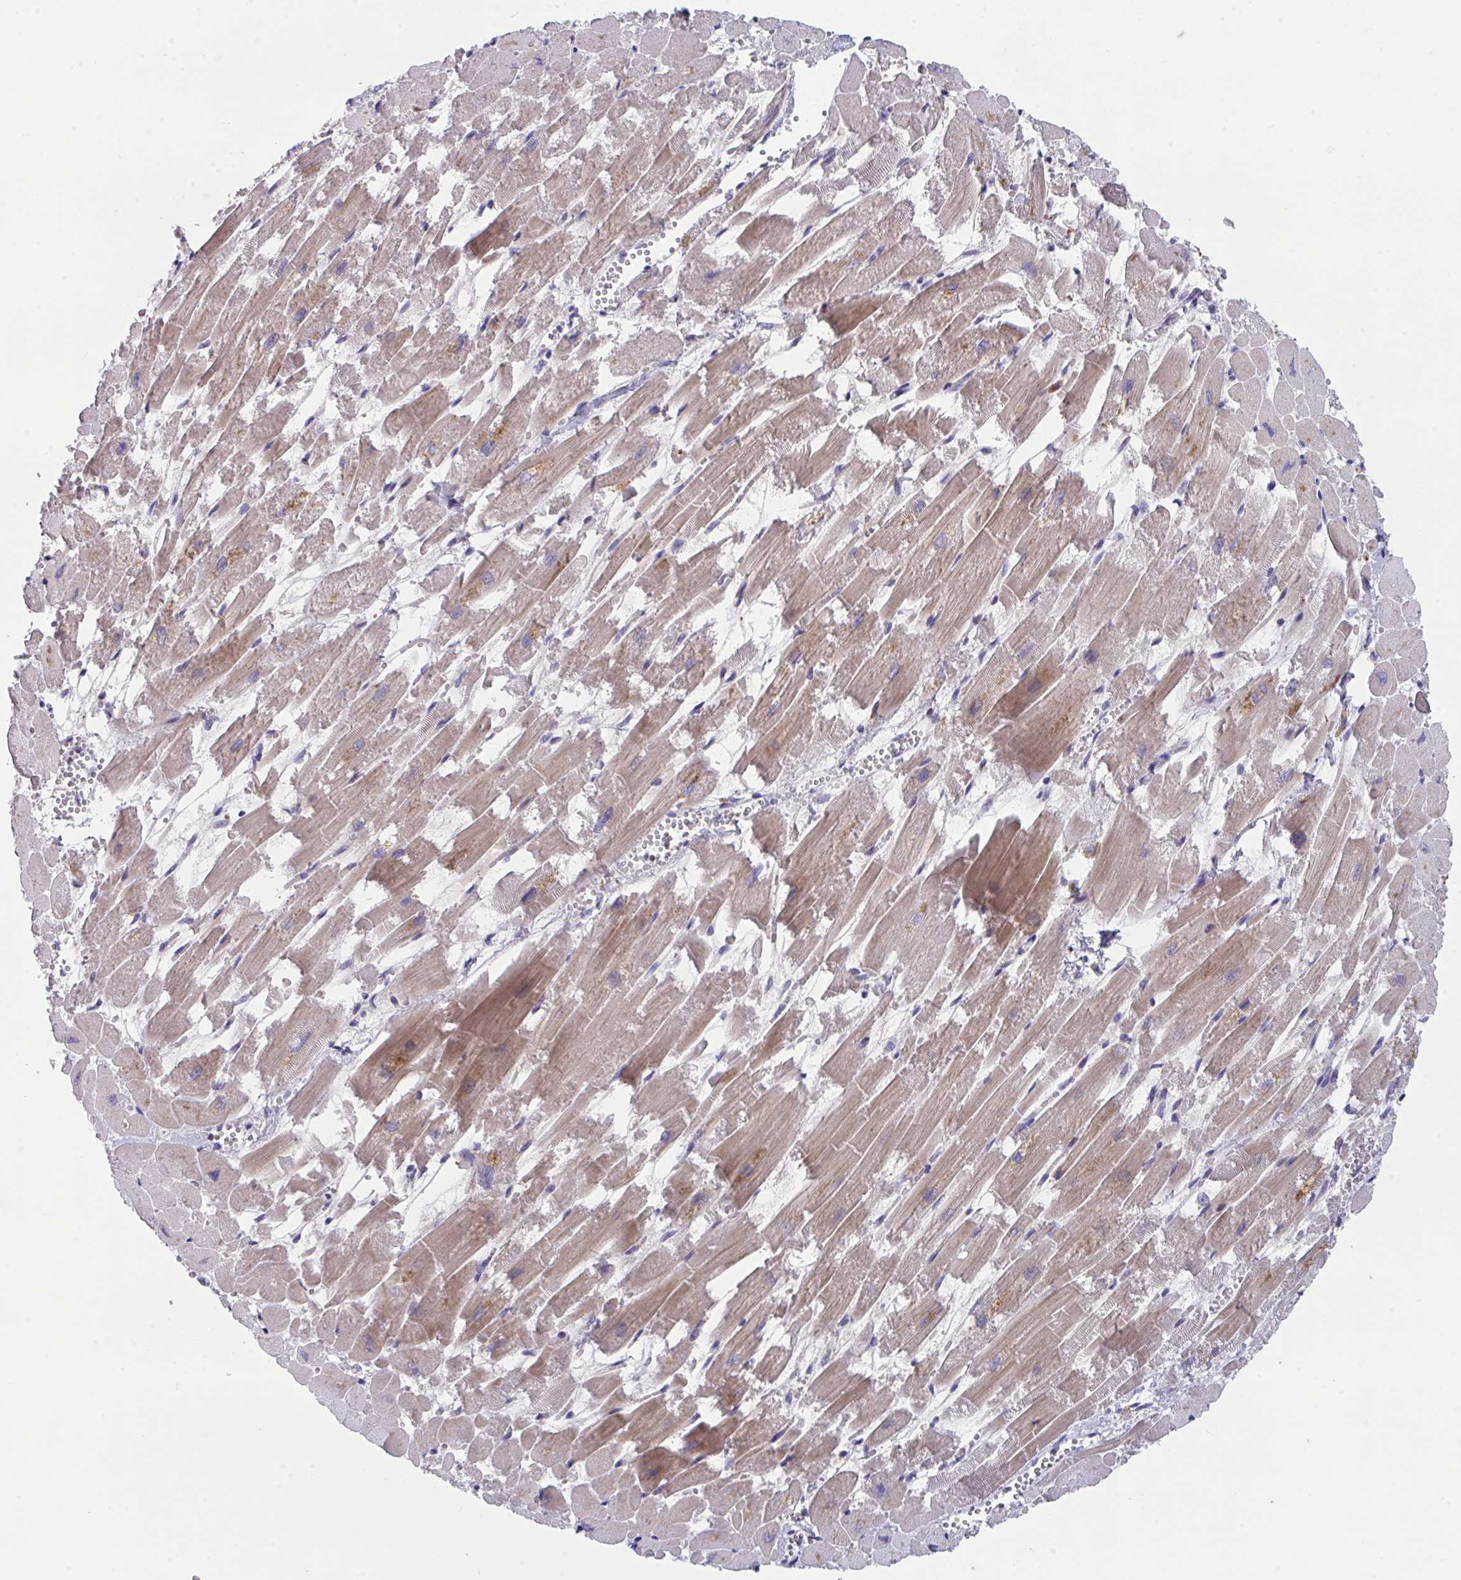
{"staining": {"intensity": "moderate", "quantity": "25%-75%", "location": "cytoplasmic/membranous"}, "tissue": "heart muscle", "cell_type": "Cardiomyocytes", "image_type": "normal", "snomed": [{"axis": "morphology", "description": "Normal tissue, NOS"}, {"axis": "topography", "description": "Heart"}], "caption": "Immunohistochemical staining of benign heart muscle shows medium levels of moderate cytoplasmic/membranous expression in about 25%-75% of cardiomyocytes. (Brightfield microscopy of DAB IHC at high magnification).", "gene": "AOC2", "patient": {"sex": "female", "age": 52}}